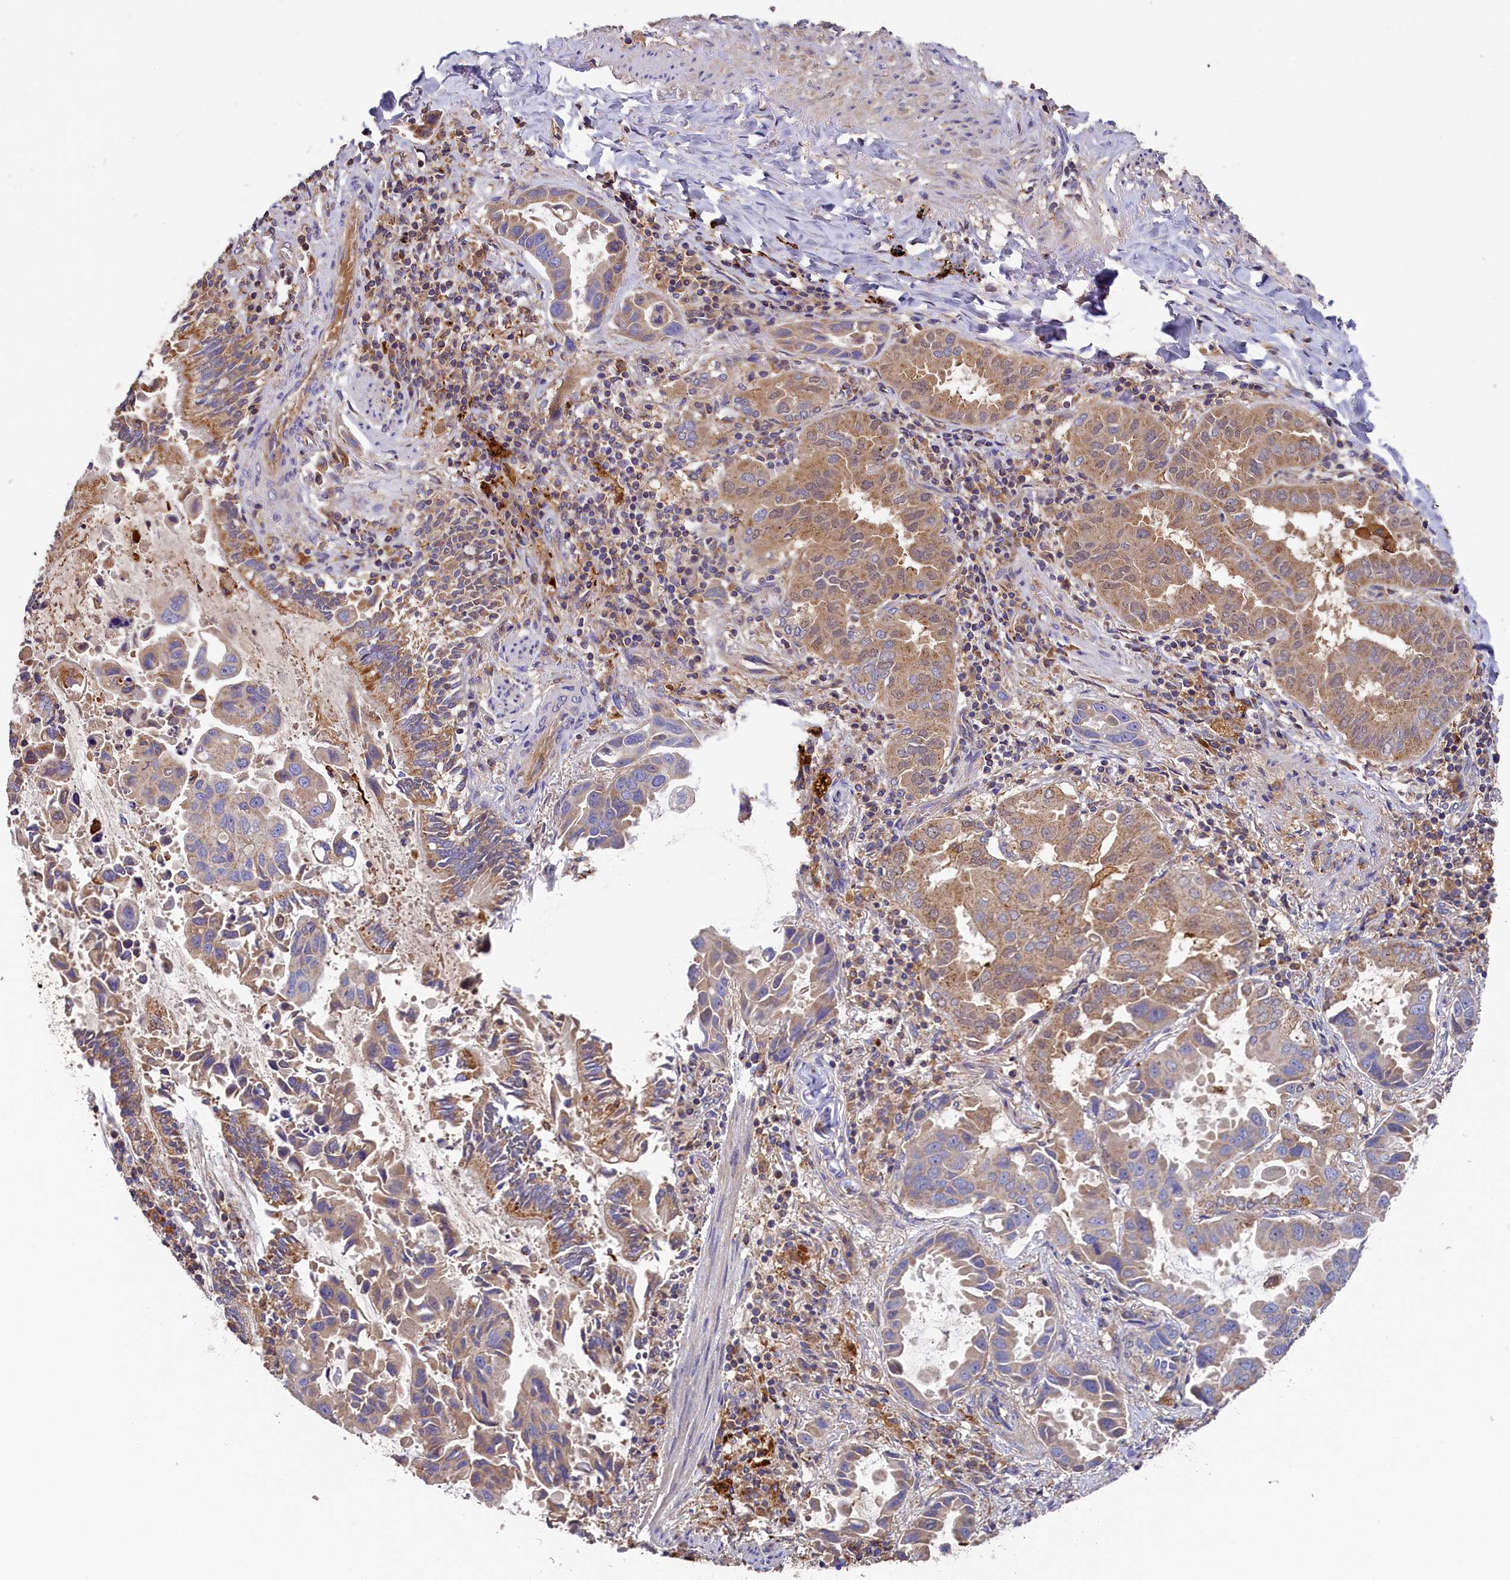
{"staining": {"intensity": "weak", "quantity": "25%-75%", "location": "cytoplasmic/membranous"}, "tissue": "lung cancer", "cell_type": "Tumor cells", "image_type": "cancer", "snomed": [{"axis": "morphology", "description": "Adenocarcinoma, NOS"}, {"axis": "topography", "description": "Lung"}], "caption": "Adenocarcinoma (lung) stained for a protein (brown) demonstrates weak cytoplasmic/membranous positive staining in approximately 25%-75% of tumor cells.", "gene": "SEC31B", "patient": {"sex": "male", "age": 64}}